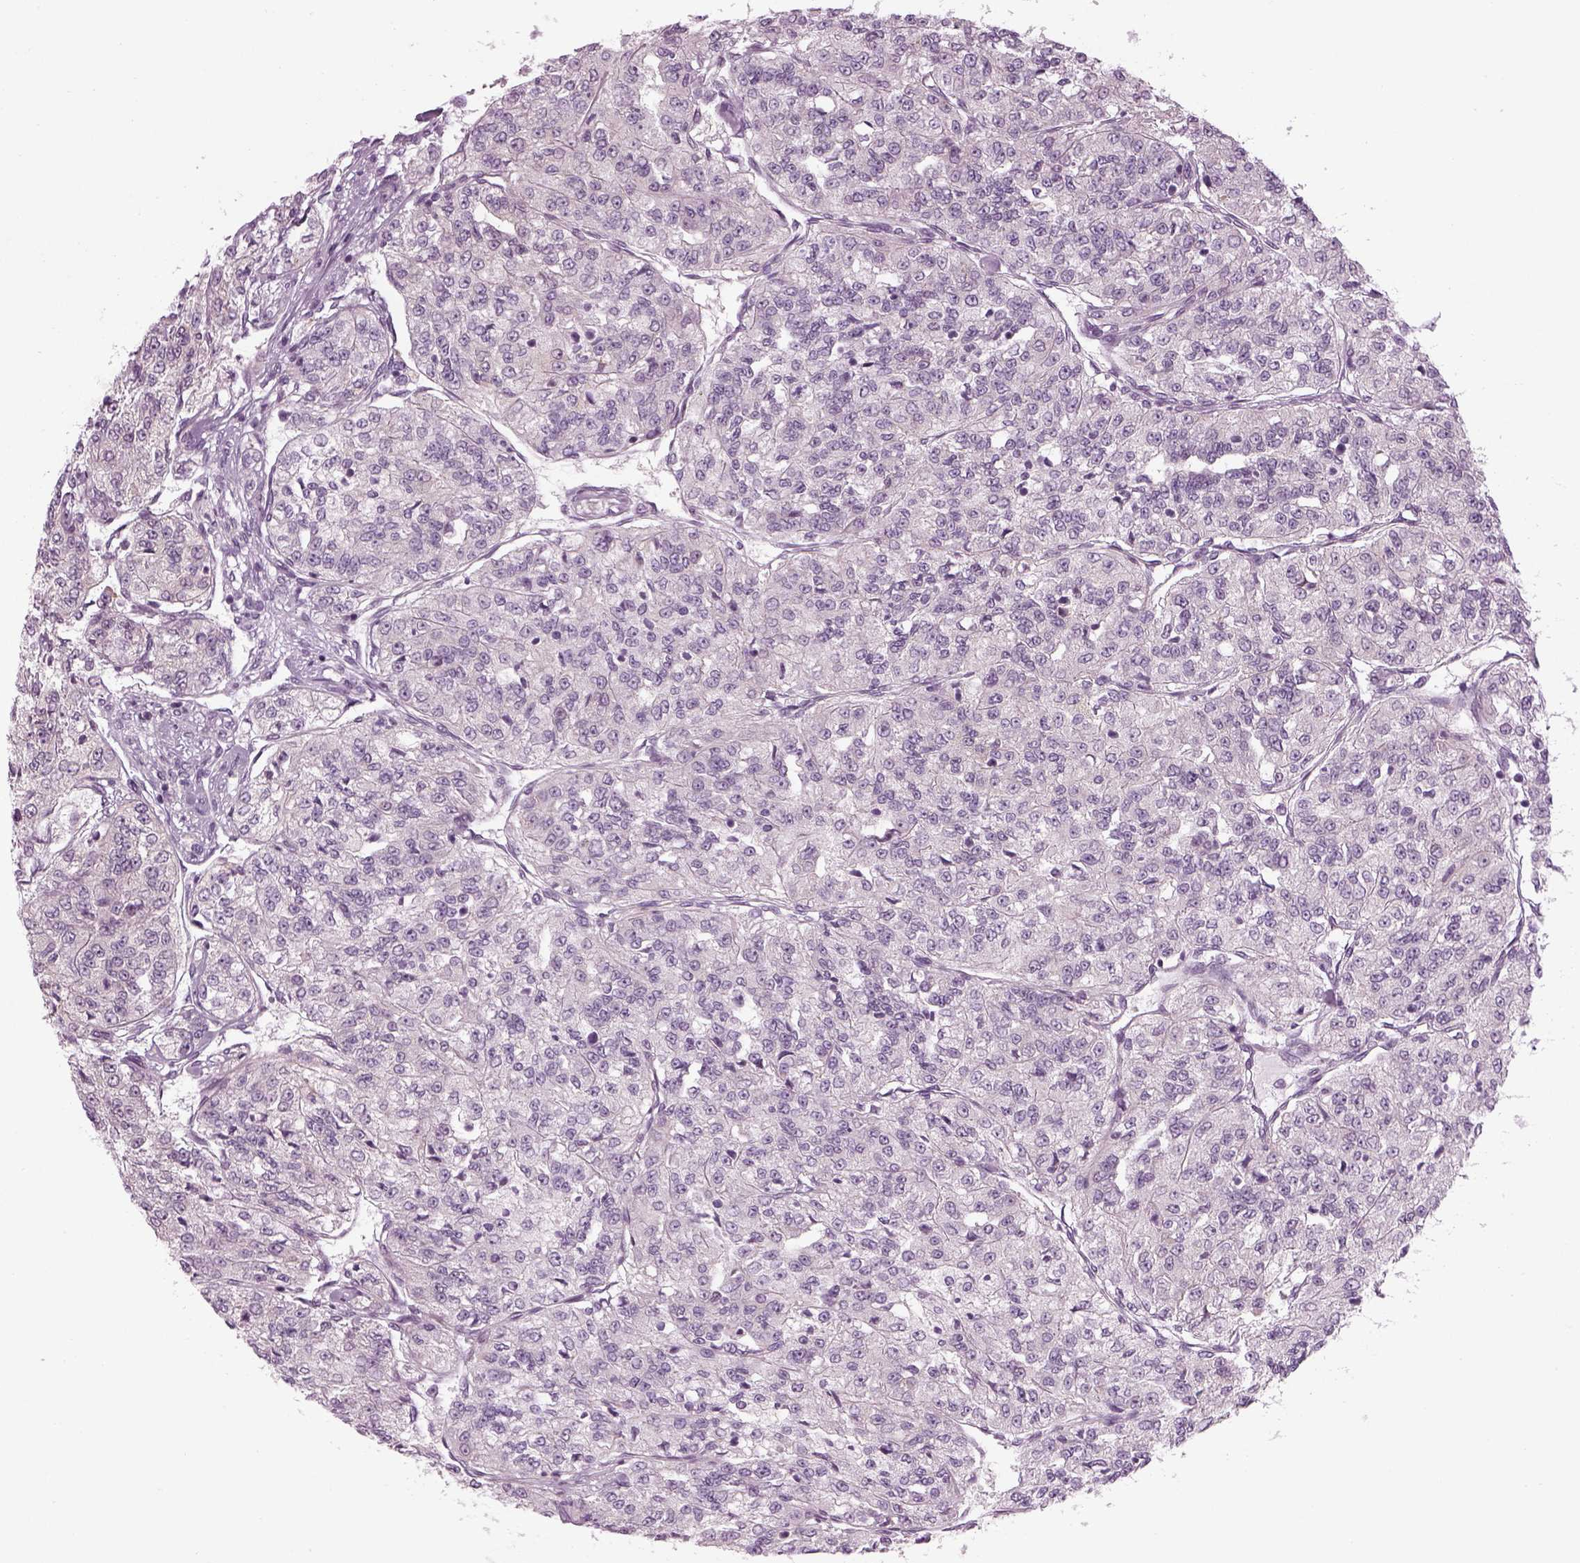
{"staining": {"intensity": "negative", "quantity": "none", "location": "none"}, "tissue": "renal cancer", "cell_type": "Tumor cells", "image_type": "cancer", "snomed": [{"axis": "morphology", "description": "Adenocarcinoma, NOS"}, {"axis": "topography", "description": "Kidney"}], "caption": "Immunohistochemistry (IHC) of human renal cancer (adenocarcinoma) displays no staining in tumor cells.", "gene": "LRRIQ3", "patient": {"sex": "female", "age": 63}}